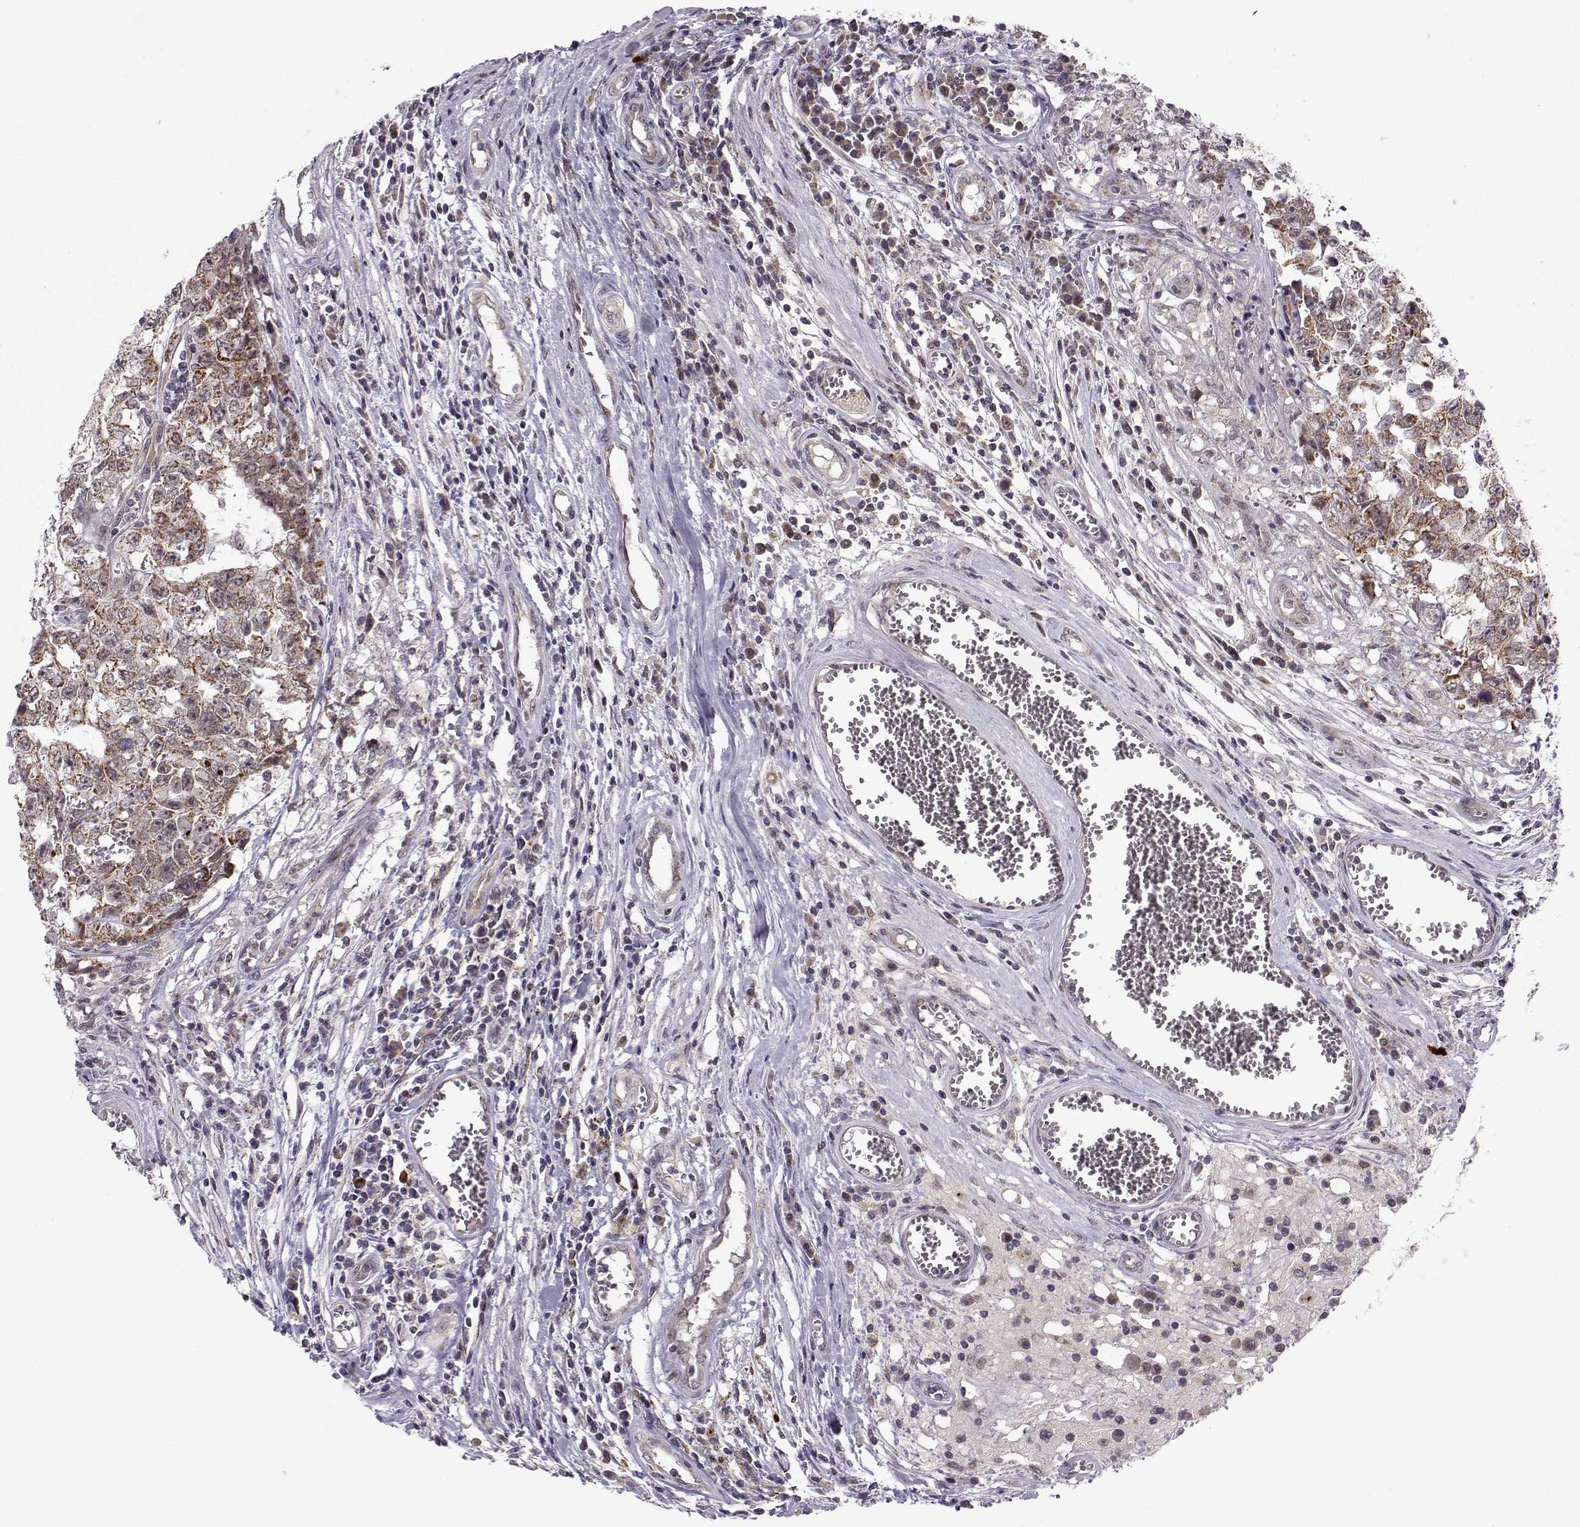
{"staining": {"intensity": "moderate", "quantity": ">75%", "location": "cytoplasmic/membranous"}, "tissue": "testis cancer", "cell_type": "Tumor cells", "image_type": "cancer", "snomed": [{"axis": "morphology", "description": "Carcinoma, Embryonal, NOS"}, {"axis": "topography", "description": "Testis"}], "caption": "Protein expression by immunohistochemistry demonstrates moderate cytoplasmic/membranous expression in approximately >75% of tumor cells in testis cancer (embryonal carcinoma). The protein is stained brown, and the nuclei are stained in blue (DAB (3,3'-diaminobenzidine) IHC with brightfield microscopy, high magnification).", "gene": "NECAB3", "patient": {"sex": "male", "age": 36}}